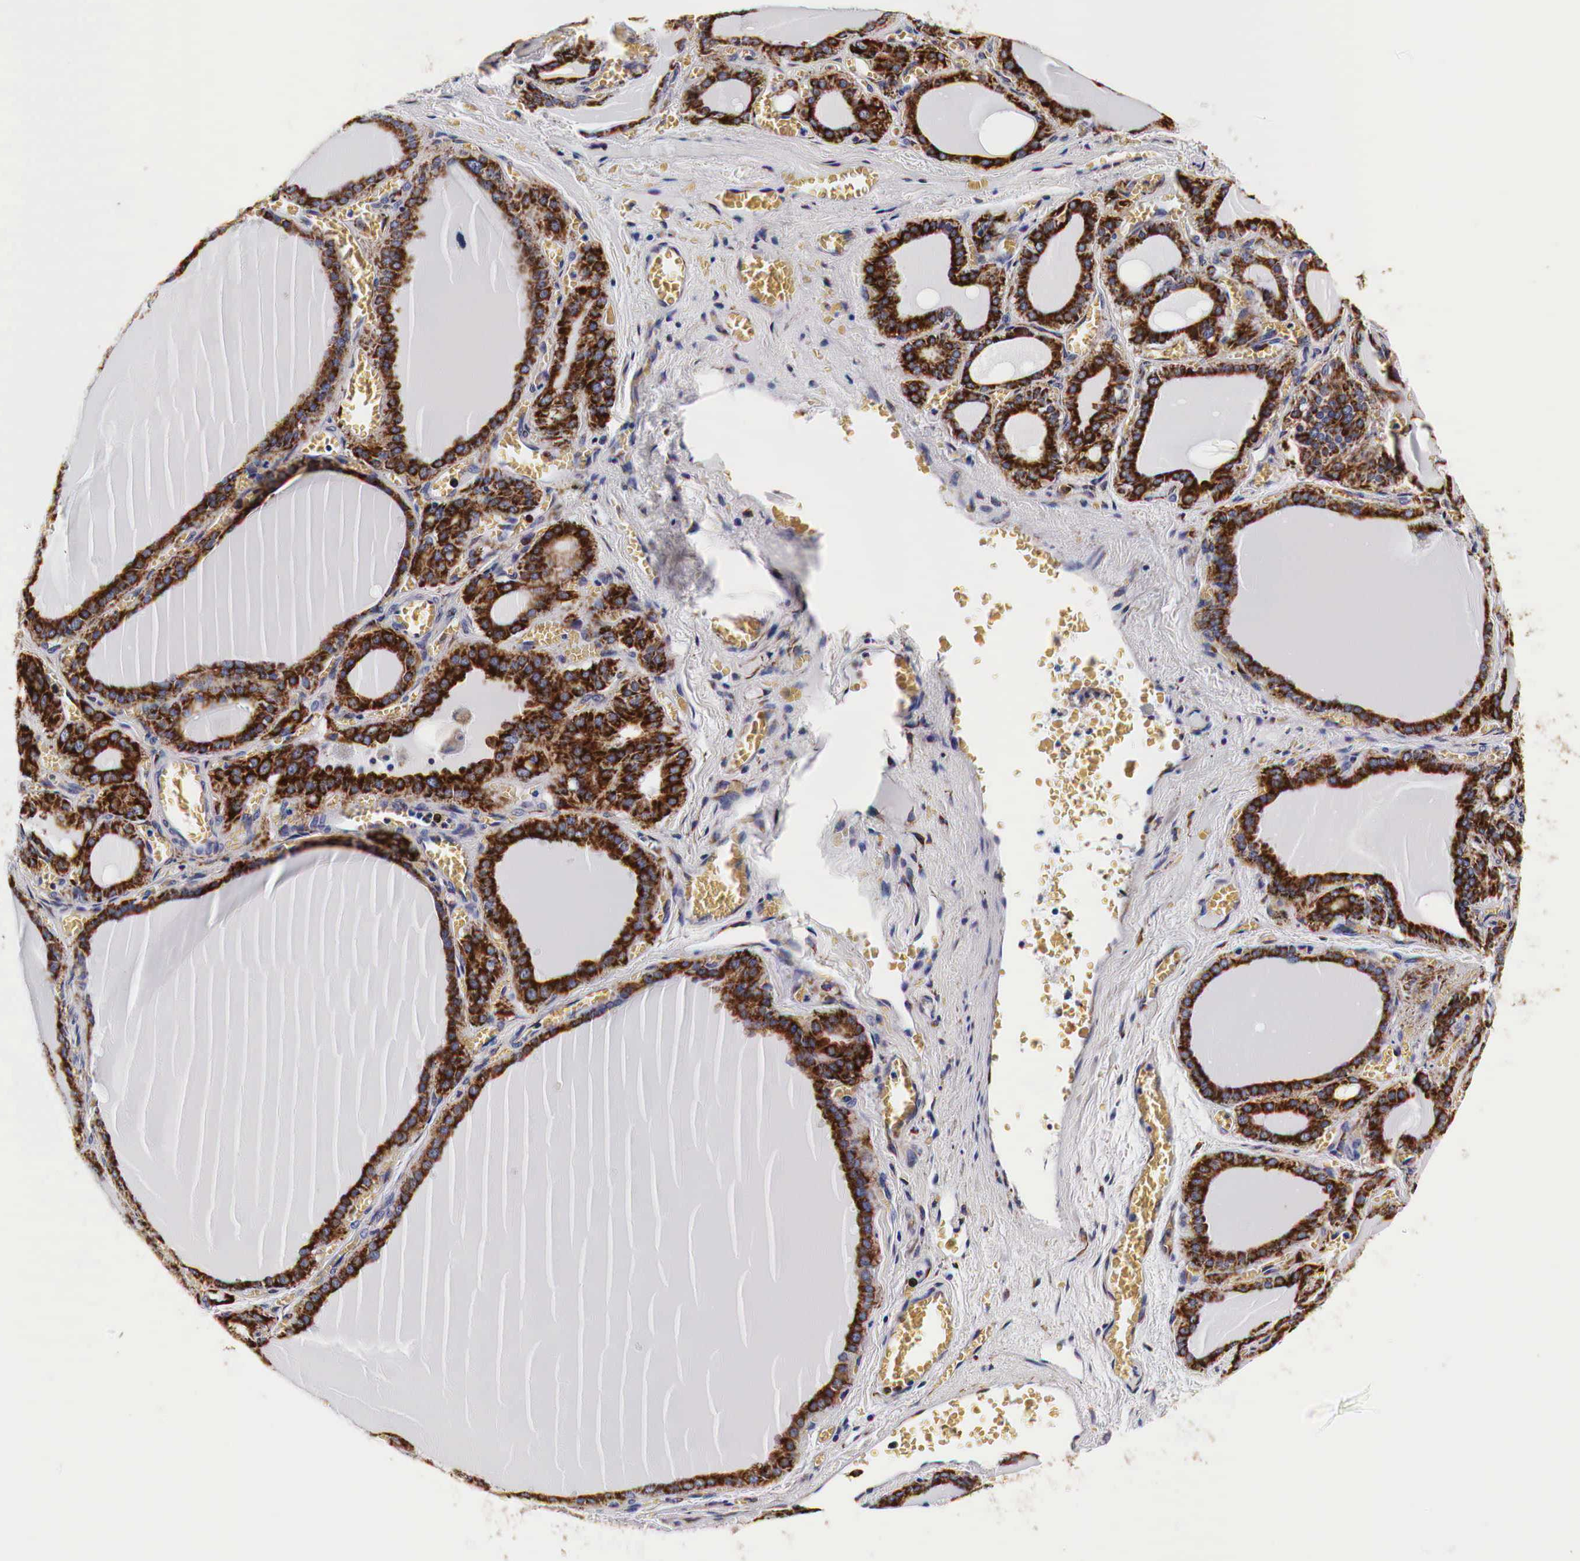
{"staining": {"intensity": "strong", "quantity": ">75%", "location": "cytoplasmic/membranous"}, "tissue": "thyroid gland", "cell_type": "Glandular cells", "image_type": "normal", "snomed": [{"axis": "morphology", "description": "Normal tissue, NOS"}, {"axis": "topography", "description": "Thyroid gland"}], "caption": "DAB immunohistochemical staining of unremarkable human thyroid gland shows strong cytoplasmic/membranous protein expression in about >75% of glandular cells.", "gene": "CKAP4", "patient": {"sex": "female", "age": 55}}